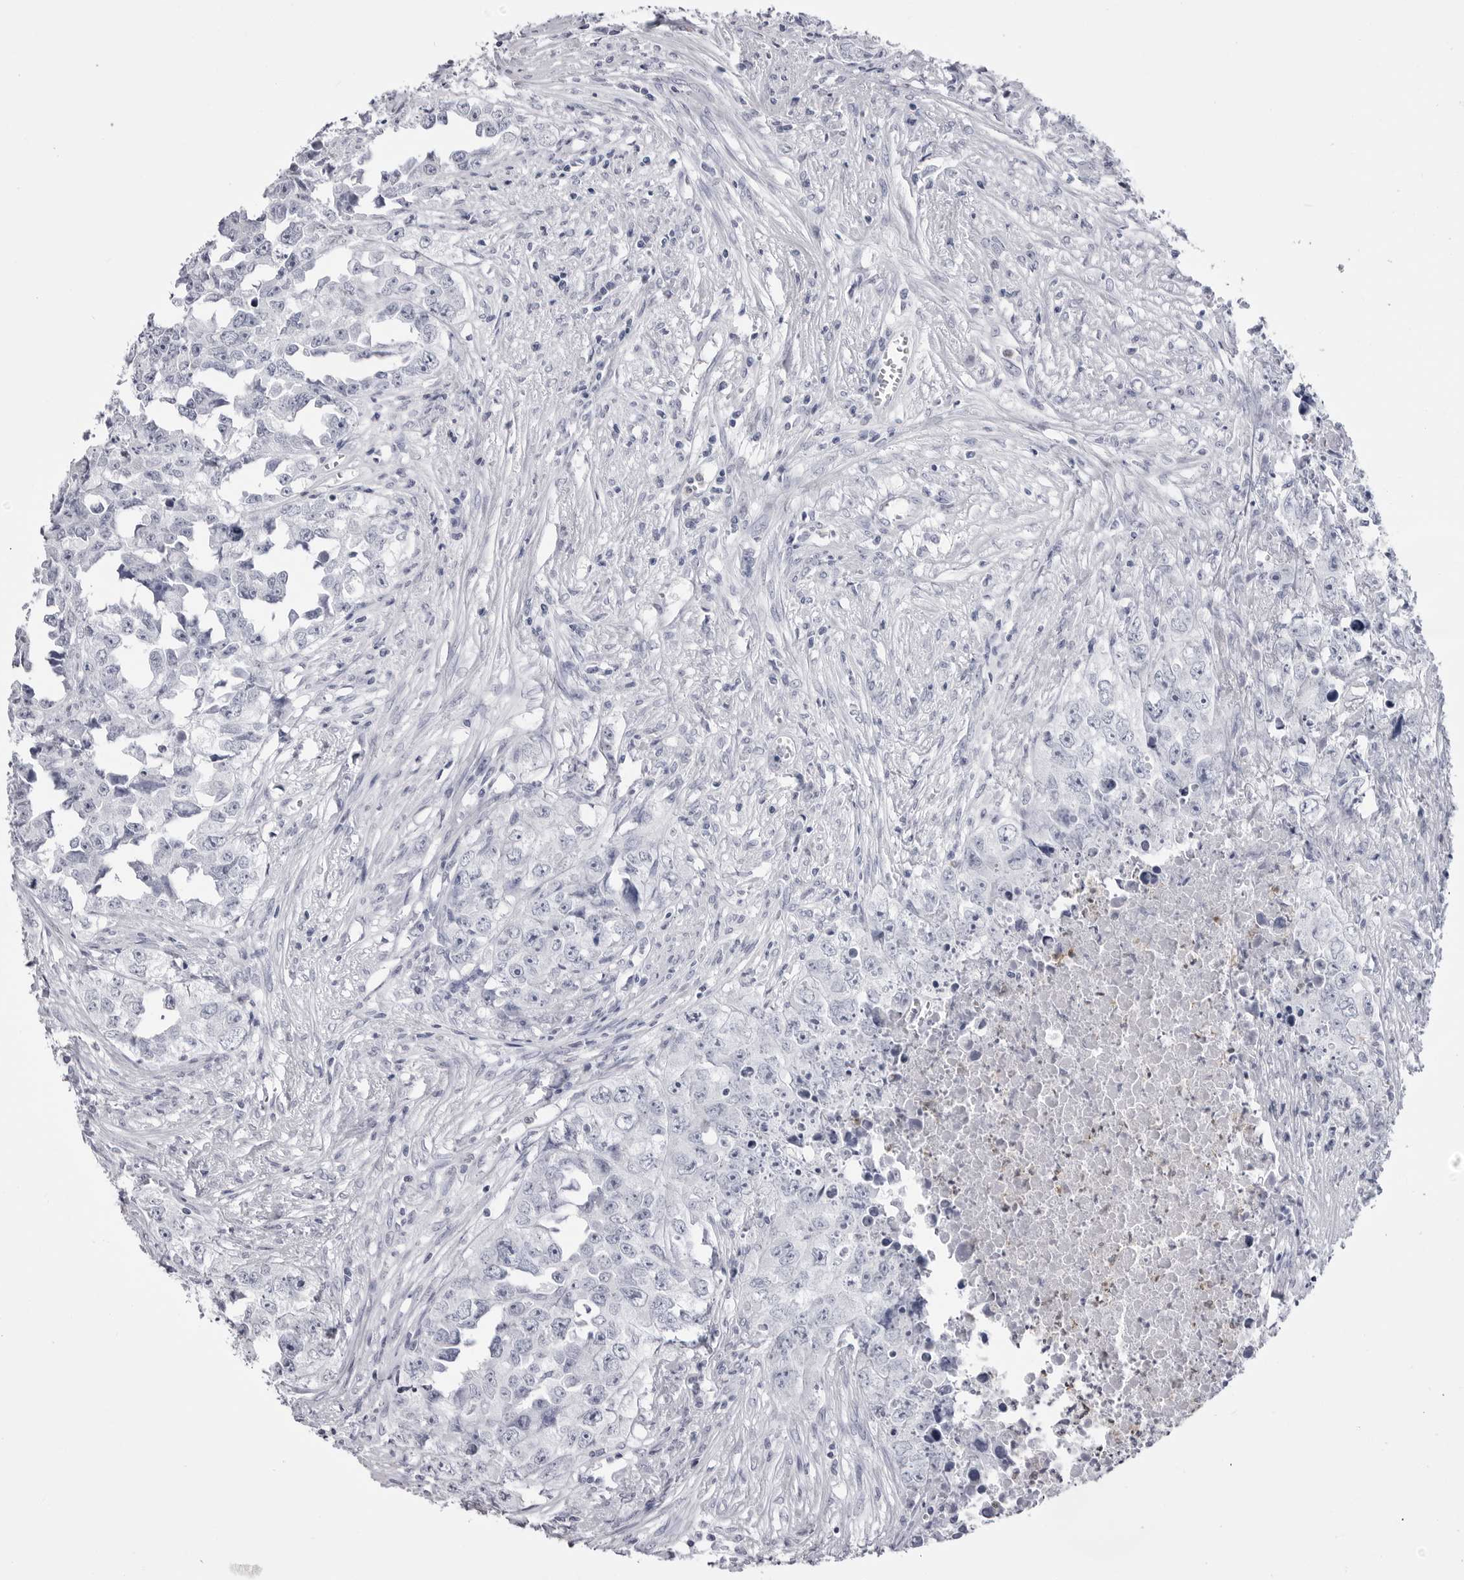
{"staining": {"intensity": "negative", "quantity": "none", "location": "none"}, "tissue": "testis cancer", "cell_type": "Tumor cells", "image_type": "cancer", "snomed": [{"axis": "morphology", "description": "Seminoma, NOS"}, {"axis": "morphology", "description": "Carcinoma, Embryonal, NOS"}, {"axis": "topography", "description": "Testis"}], "caption": "Histopathology image shows no protein expression in tumor cells of seminoma (testis) tissue.", "gene": "STAP2", "patient": {"sex": "male", "age": 43}}